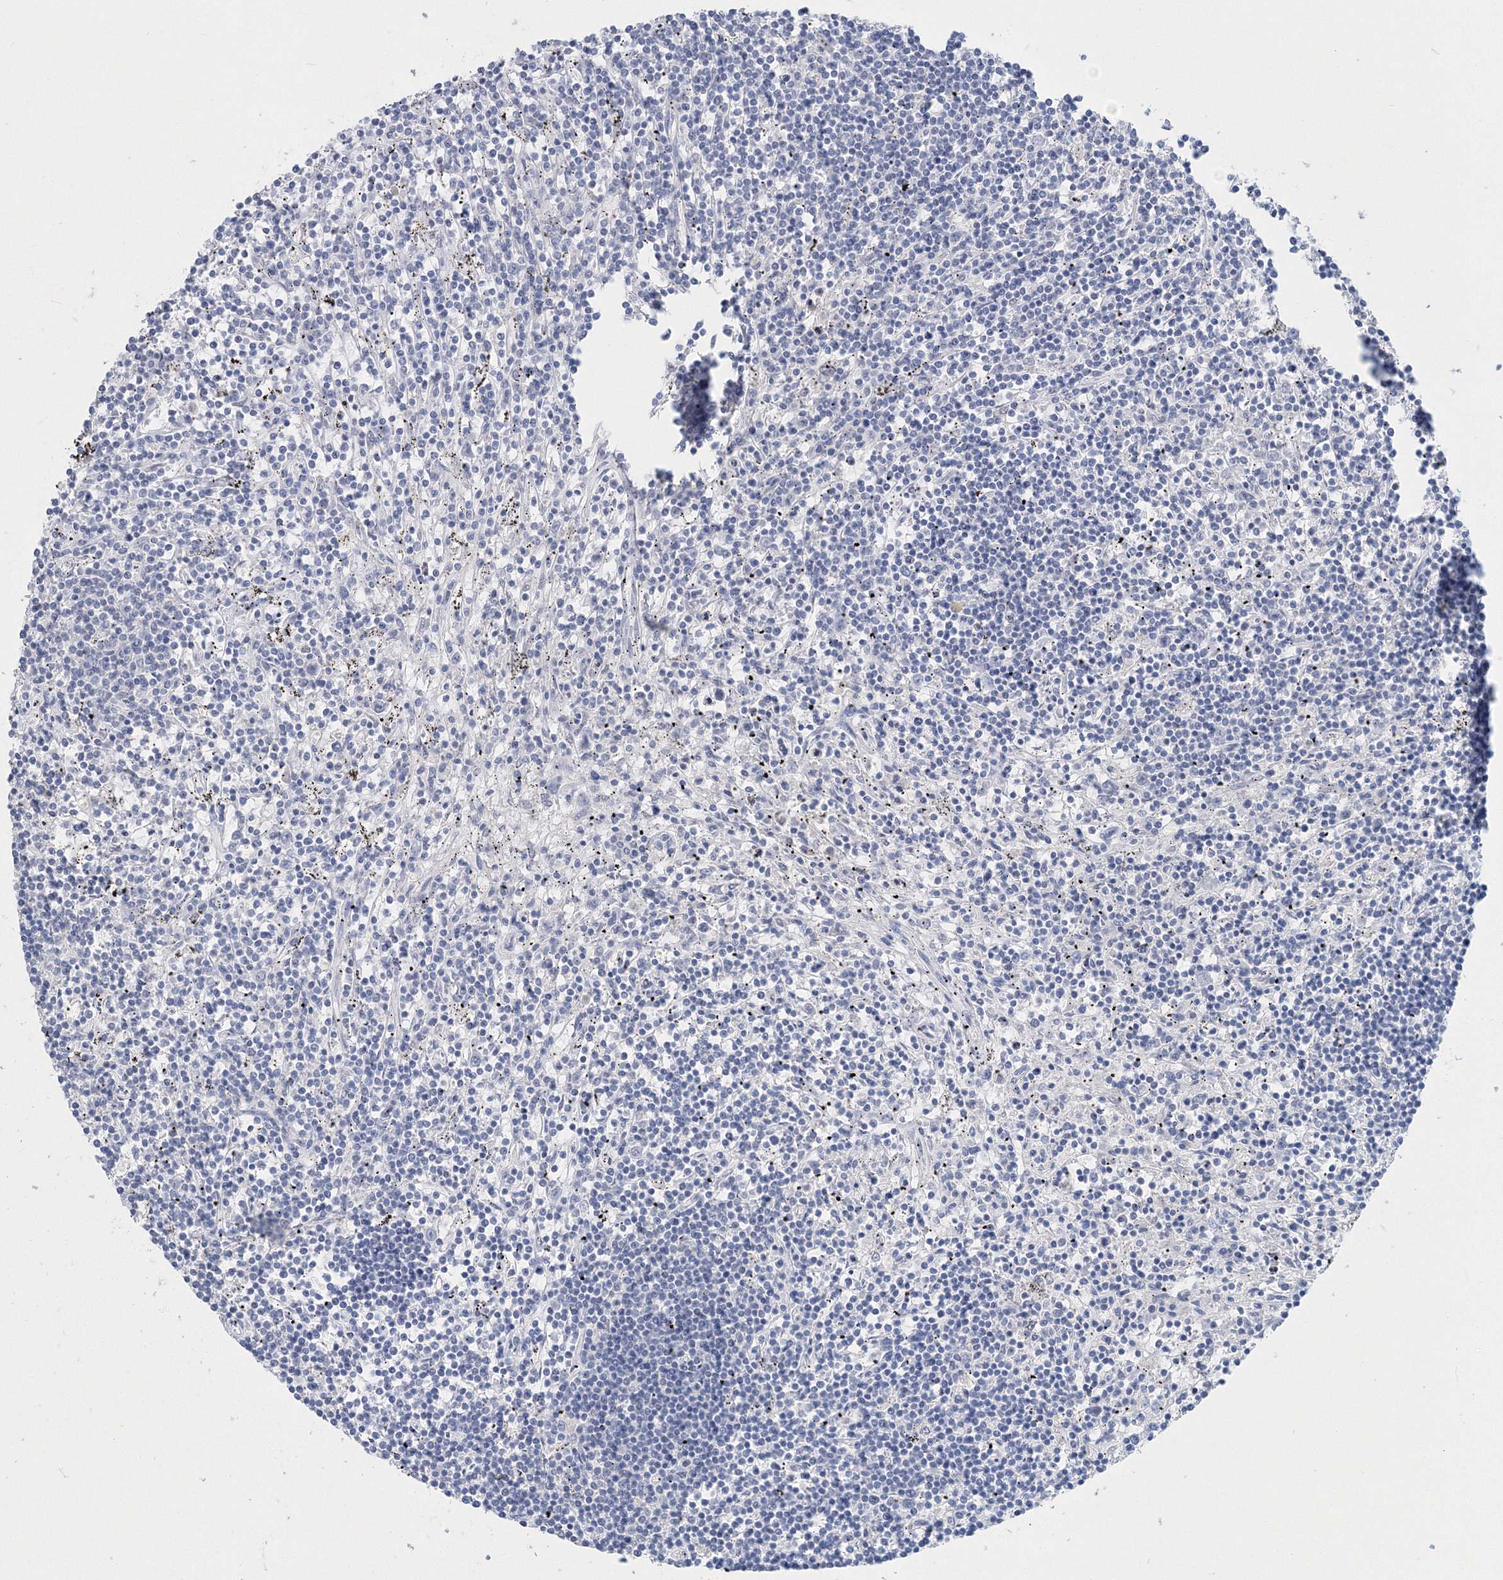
{"staining": {"intensity": "negative", "quantity": "none", "location": "none"}, "tissue": "lymphoma", "cell_type": "Tumor cells", "image_type": "cancer", "snomed": [{"axis": "morphology", "description": "Malignant lymphoma, non-Hodgkin's type, Low grade"}, {"axis": "topography", "description": "Spleen"}], "caption": "This is an immunohistochemistry (IHC) histopathology image of human malignant lymphoma, non-Hodgkin's type (low-grade). There is no staining in tumor cells.", "gene": "OSBPL6", "patient": {"sex": "male", "age": 76}}